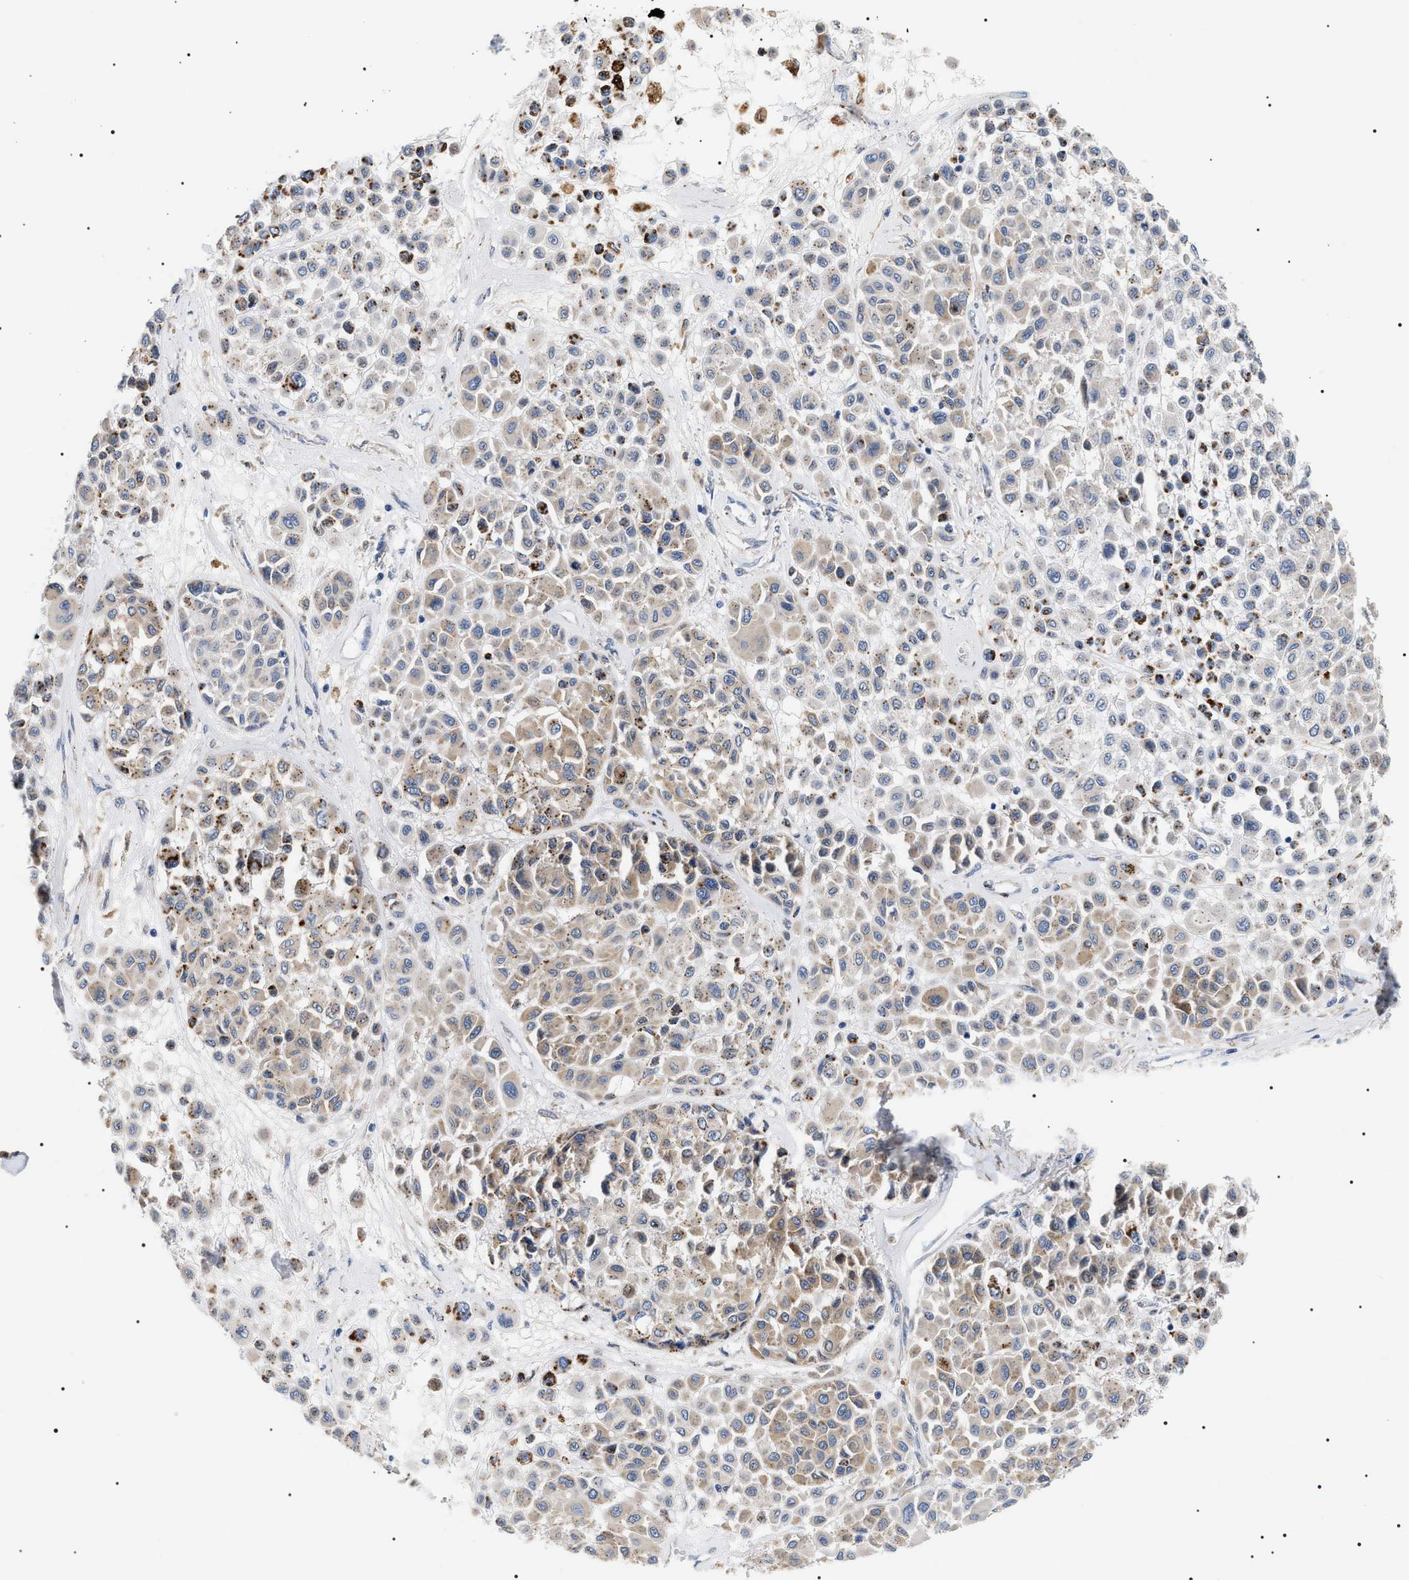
{"staining": {"intensity": "weak", "quantity": "25%-75%", "location": "cytoplasmic/membranous"}, "tissue": "melanoma", "cell_type": "Tumor cells", "image_type": "cancer", "snomed": [{"axis": "morphology", "description": "Malignant melanoma, Metastatic site"}, {"axis": "topography", "description": "Soft tissue"}], "caption": "Immunohistochemistry histopathology image of neoplastic tissue: malignant melanoma (metastatic site) stained using immunohistochemistry (IHC) displays low levels of weak protein expression localized specifically in the cytoplasmic/membranous of tumor cells, appearing as a cytoplasmic/membranous brown color.", "gene": "HSD17B11", "patient": {"sex": "male", "age": 41}}